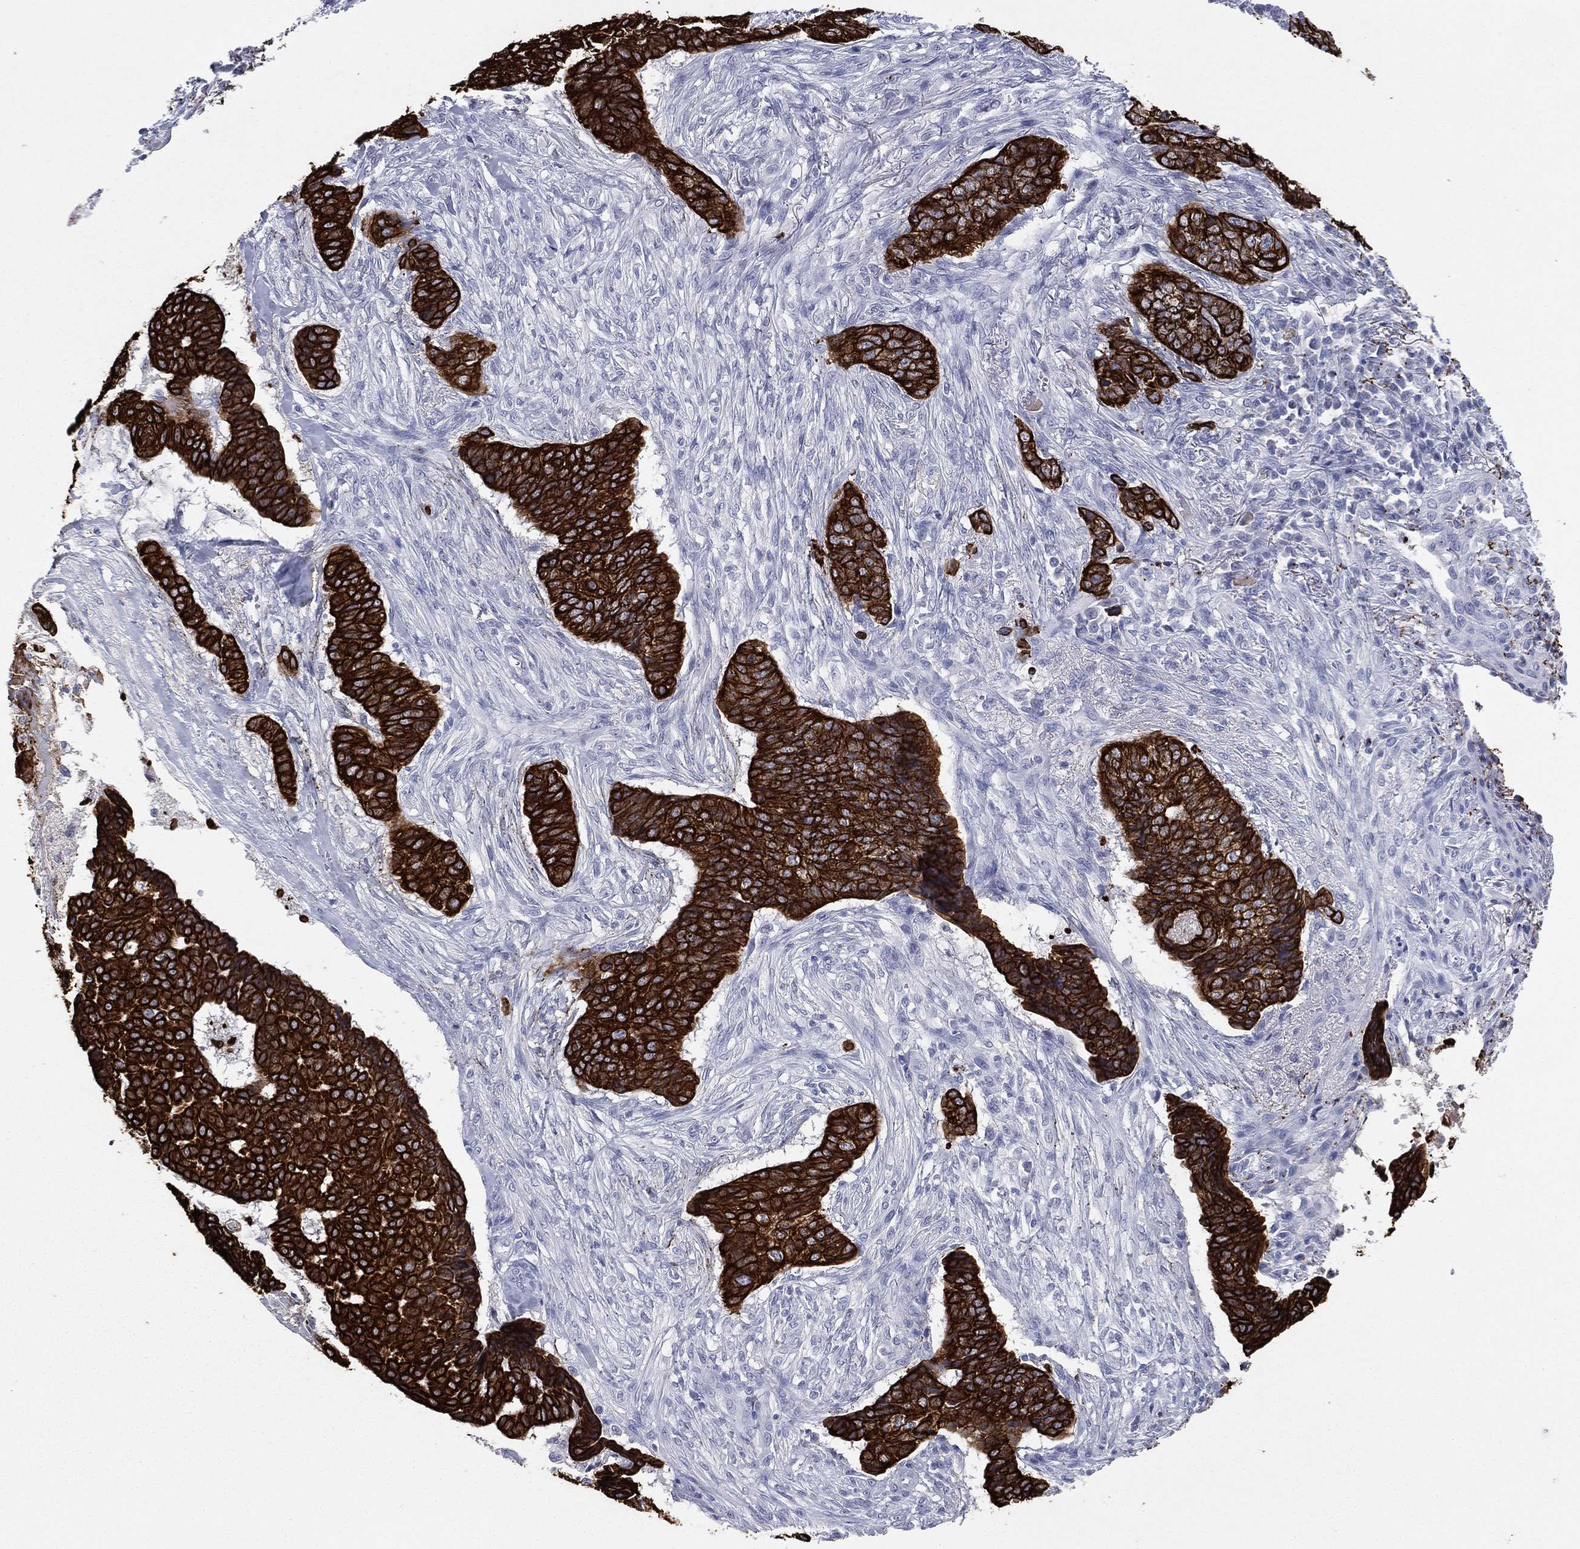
{"staining": {"intensity": "strong", "quantity": ">75%", "location": "cytoplasmic/membranous"}, "tissue": "skin cancer", "cell_type": "Tumor cells", "image_type": "cancer", "snomed": [{"axis": "morphology", "description": "Basal cell carcinoma"}, {"axis": "topography", "description": "Skin"}], "caption": "A micrograph showing strong cytoplasmic/membranous positivity in about >75% of tumor cells in skin cancer, as visualized by brown immunohistochemical staining.", "gene": "KRT7", "patient": {"sex": "male", "age": 86}}